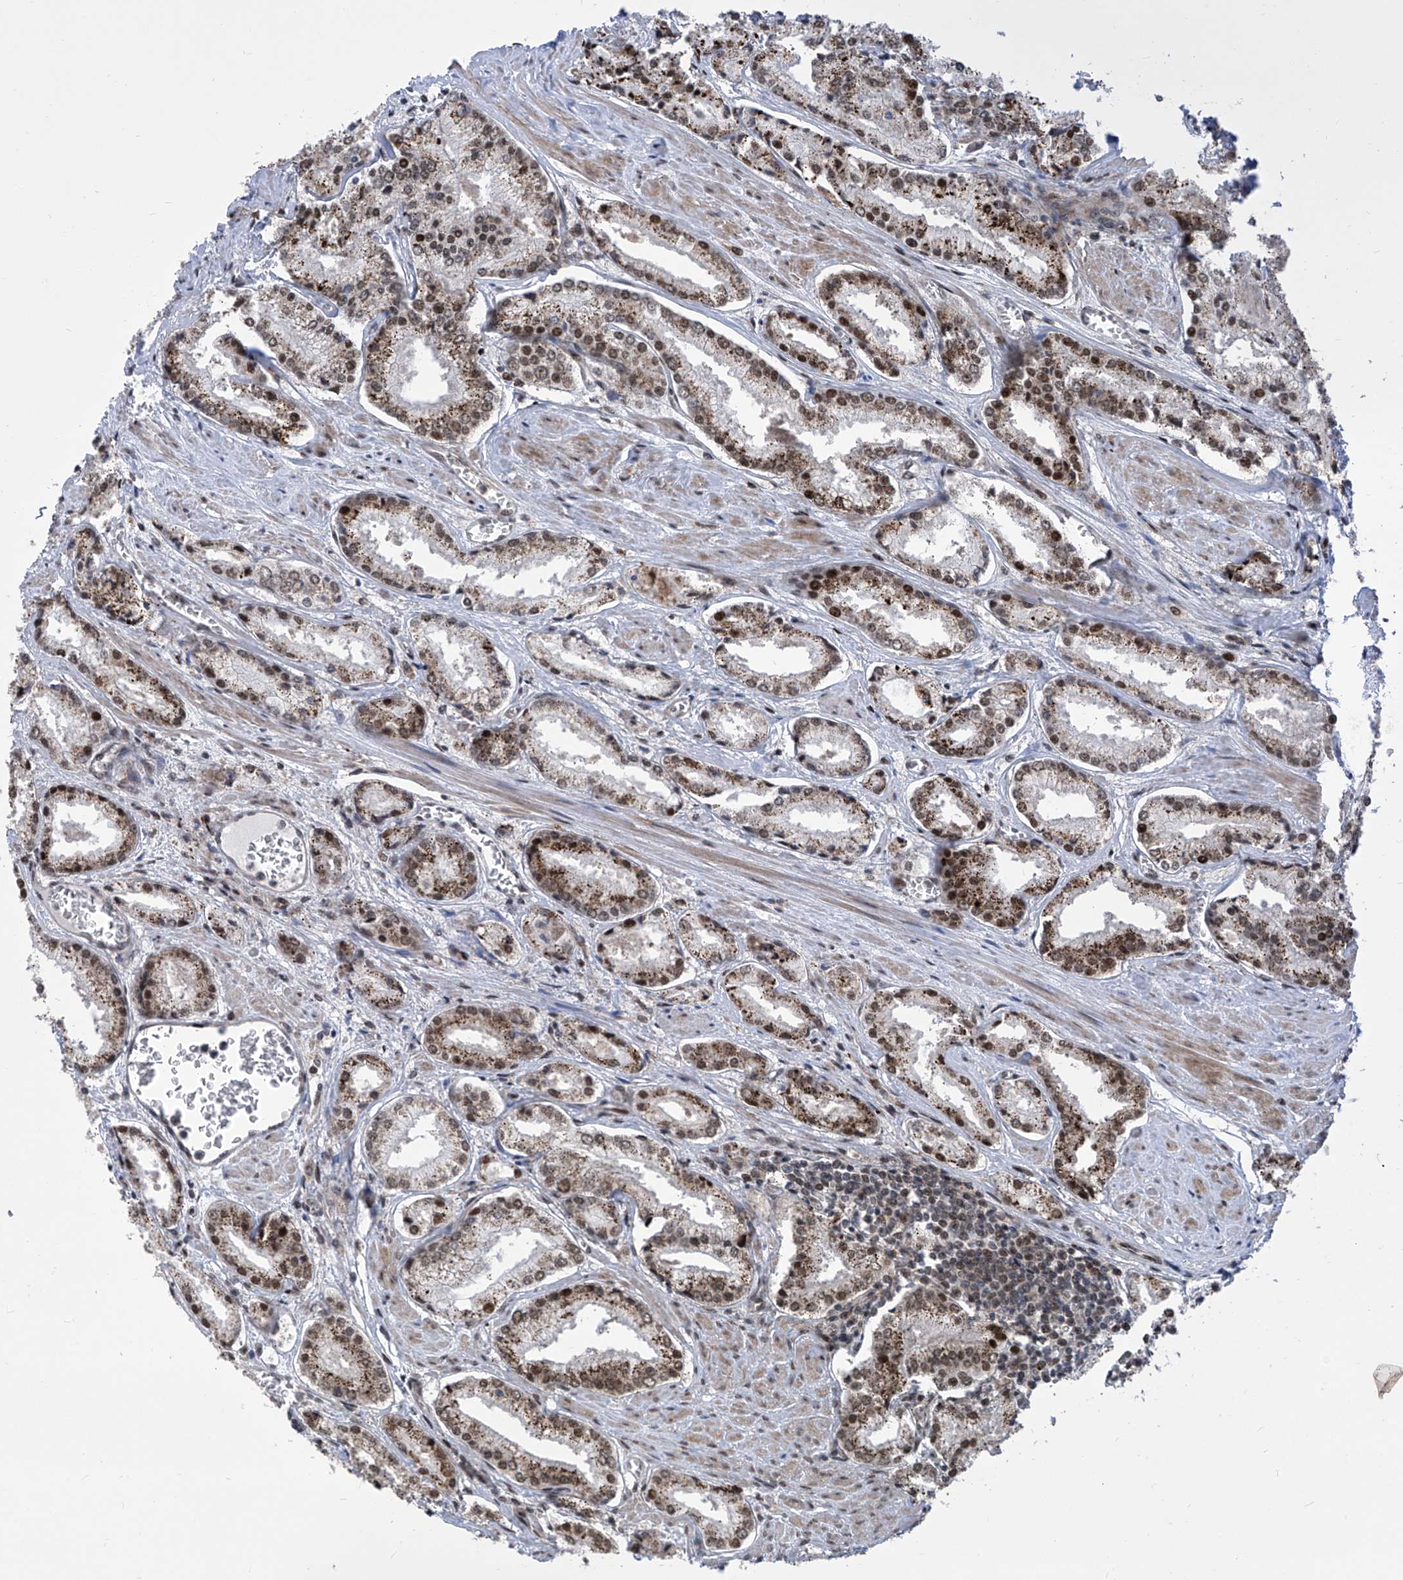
{"staining": {"intensity": "moderate", "quantity": ">75%", "location": "cytoplasmic/membranous,nuclear"}, "tissue": "prostate cancer", "cell_type": "Tumor cells", "image_type": "cancer", "snomed": [{"axis": "morphology", "description": "Adenocarcinoma, Low grade"}, {"axis": "topography", "description": "Prostate"}], "caption": "Human adenocarcinoma (low-grade) (prostate) stained with a brown dye reveals moderate cytoplasmic/membranous and nuclear positive positivity in approximately >75% of tumor cells.", "gene": "CEP290", "patient": {"sex": "male", "age": 54}}